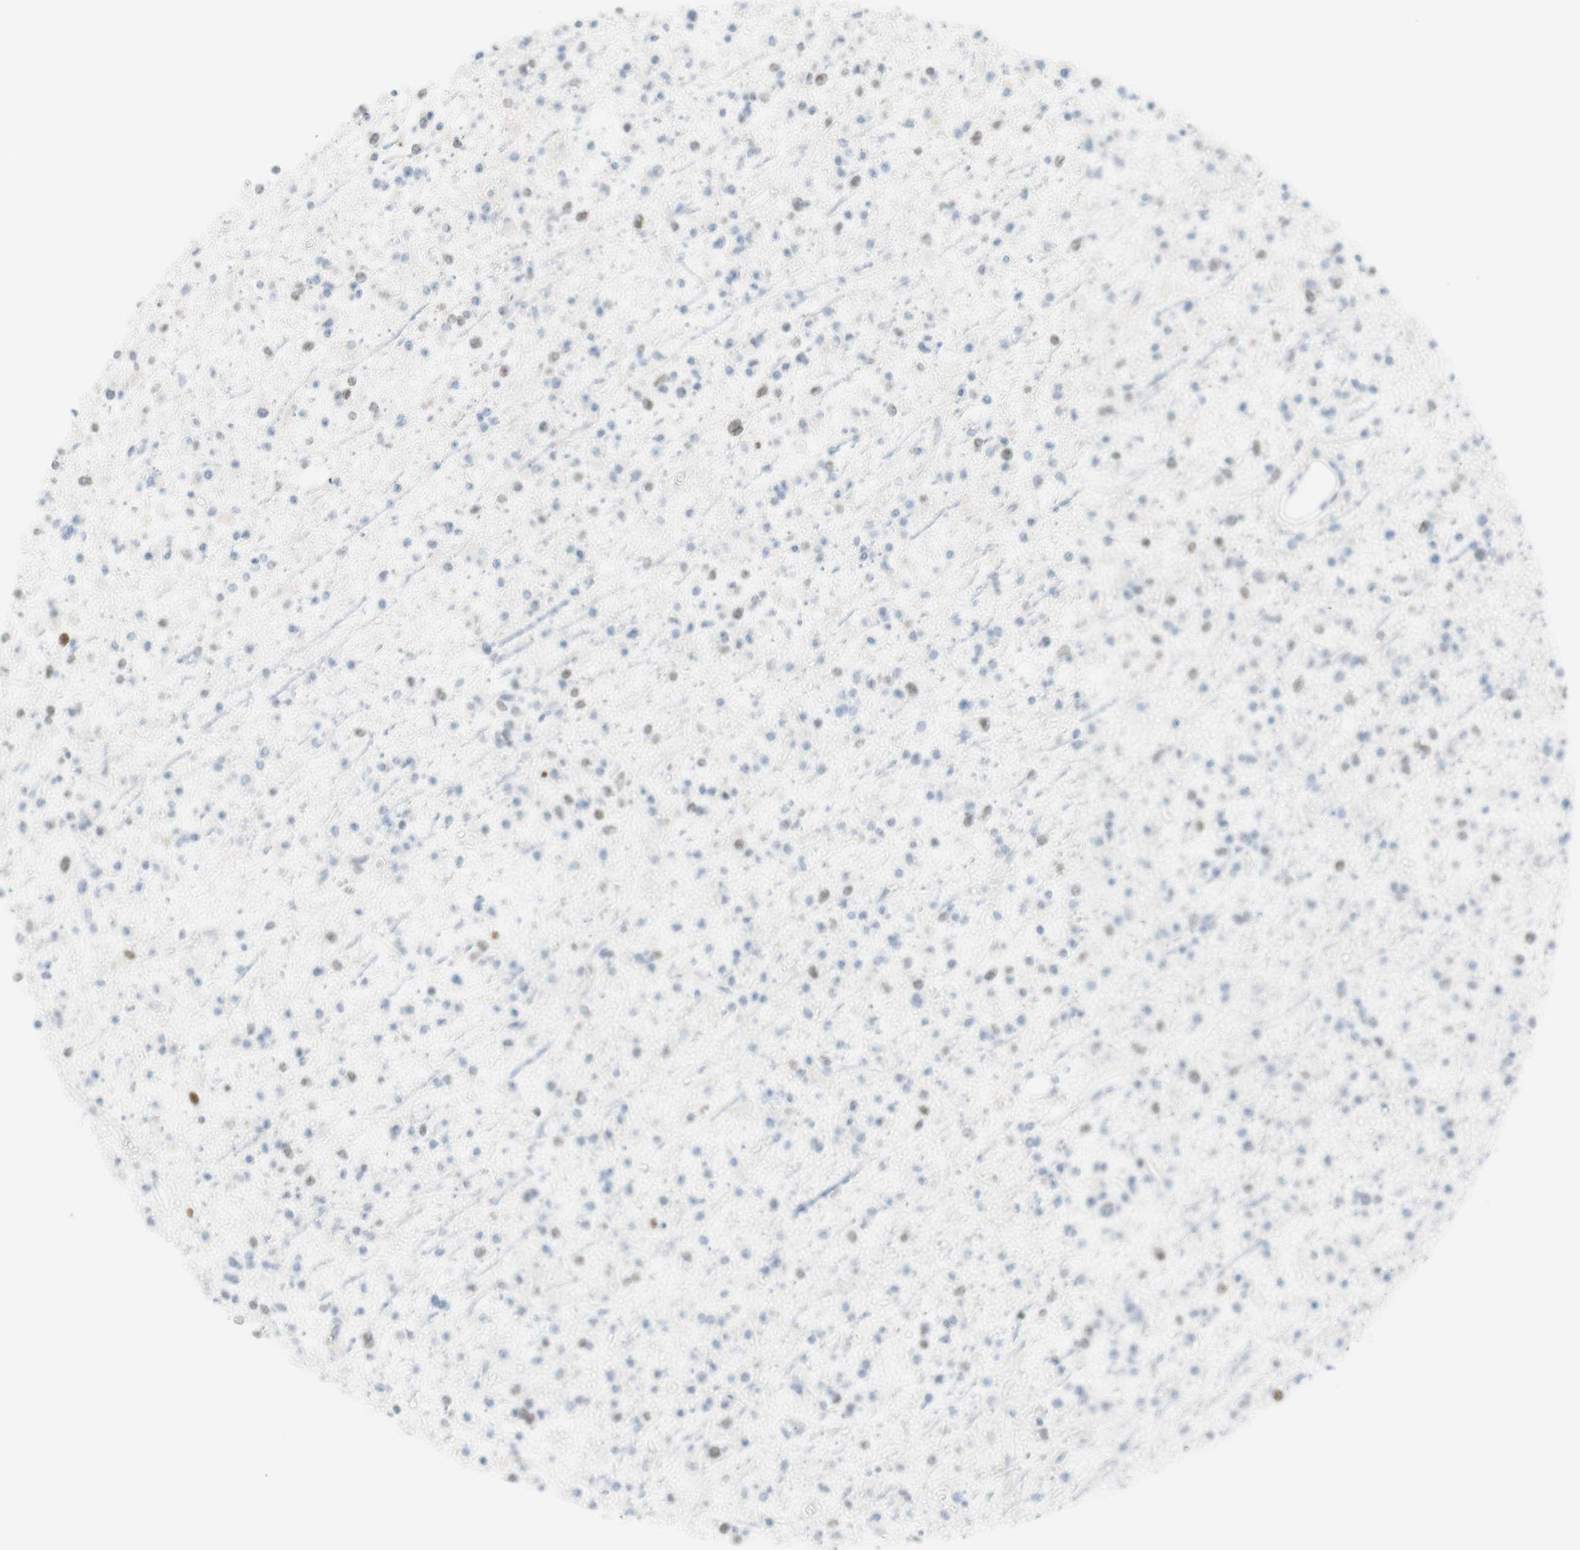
{"staining": {"intensity": "negative", "quantity": "none", "location": "none"}, "tissue": "glioma", "cell_type": "Tumor cells", "image_type": "cancer", "snomed": [{"axis": "morphology", "description": "Glioma, malignant, Low grade"}, {"axis": "topography", "description": "Brain"}], "caption": "Image shows no protein expression in tumor cells of glioma tissue.", "gene": "EZH2", "patient": {"sex": "female", "age": 22}}